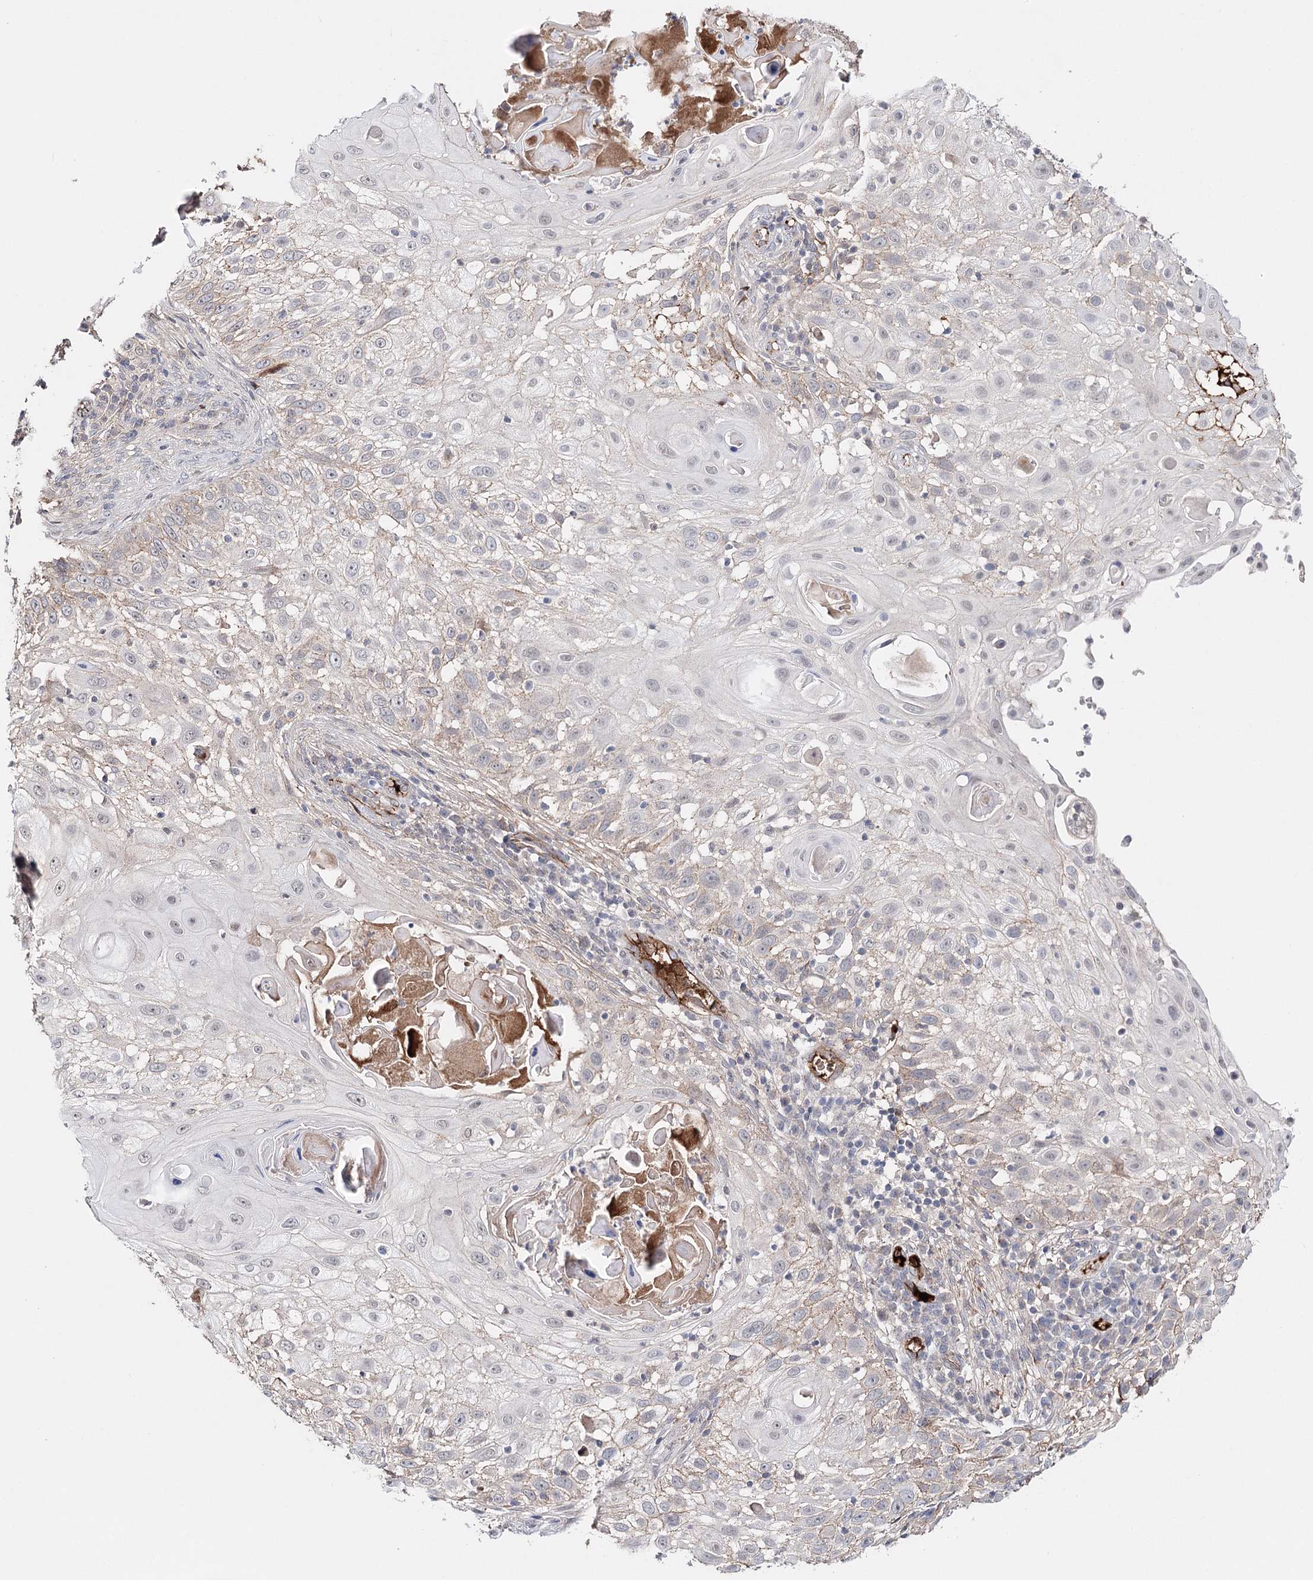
{"staining": {"intensity": "negative", "quantity": "none", "location": "none"}, "tissue": "skin cancer", "cell_type": "Tumor cells", "image_type": "cancer", "snomed": [{"axis": "morphology", "description": "Squamous cell carcinoma, NOS"}, {"axis": "topography", "description": "Skin"}], "caption": "An immunohistochemistry image of skin cancer is shown. There is no staining in tumor cells of skin cancer. (DAB (3,3'-diaminobenzidine) IHC, high magnification).", "gene": "PKP4", "patient": {"sex": "female", "age": 44}}